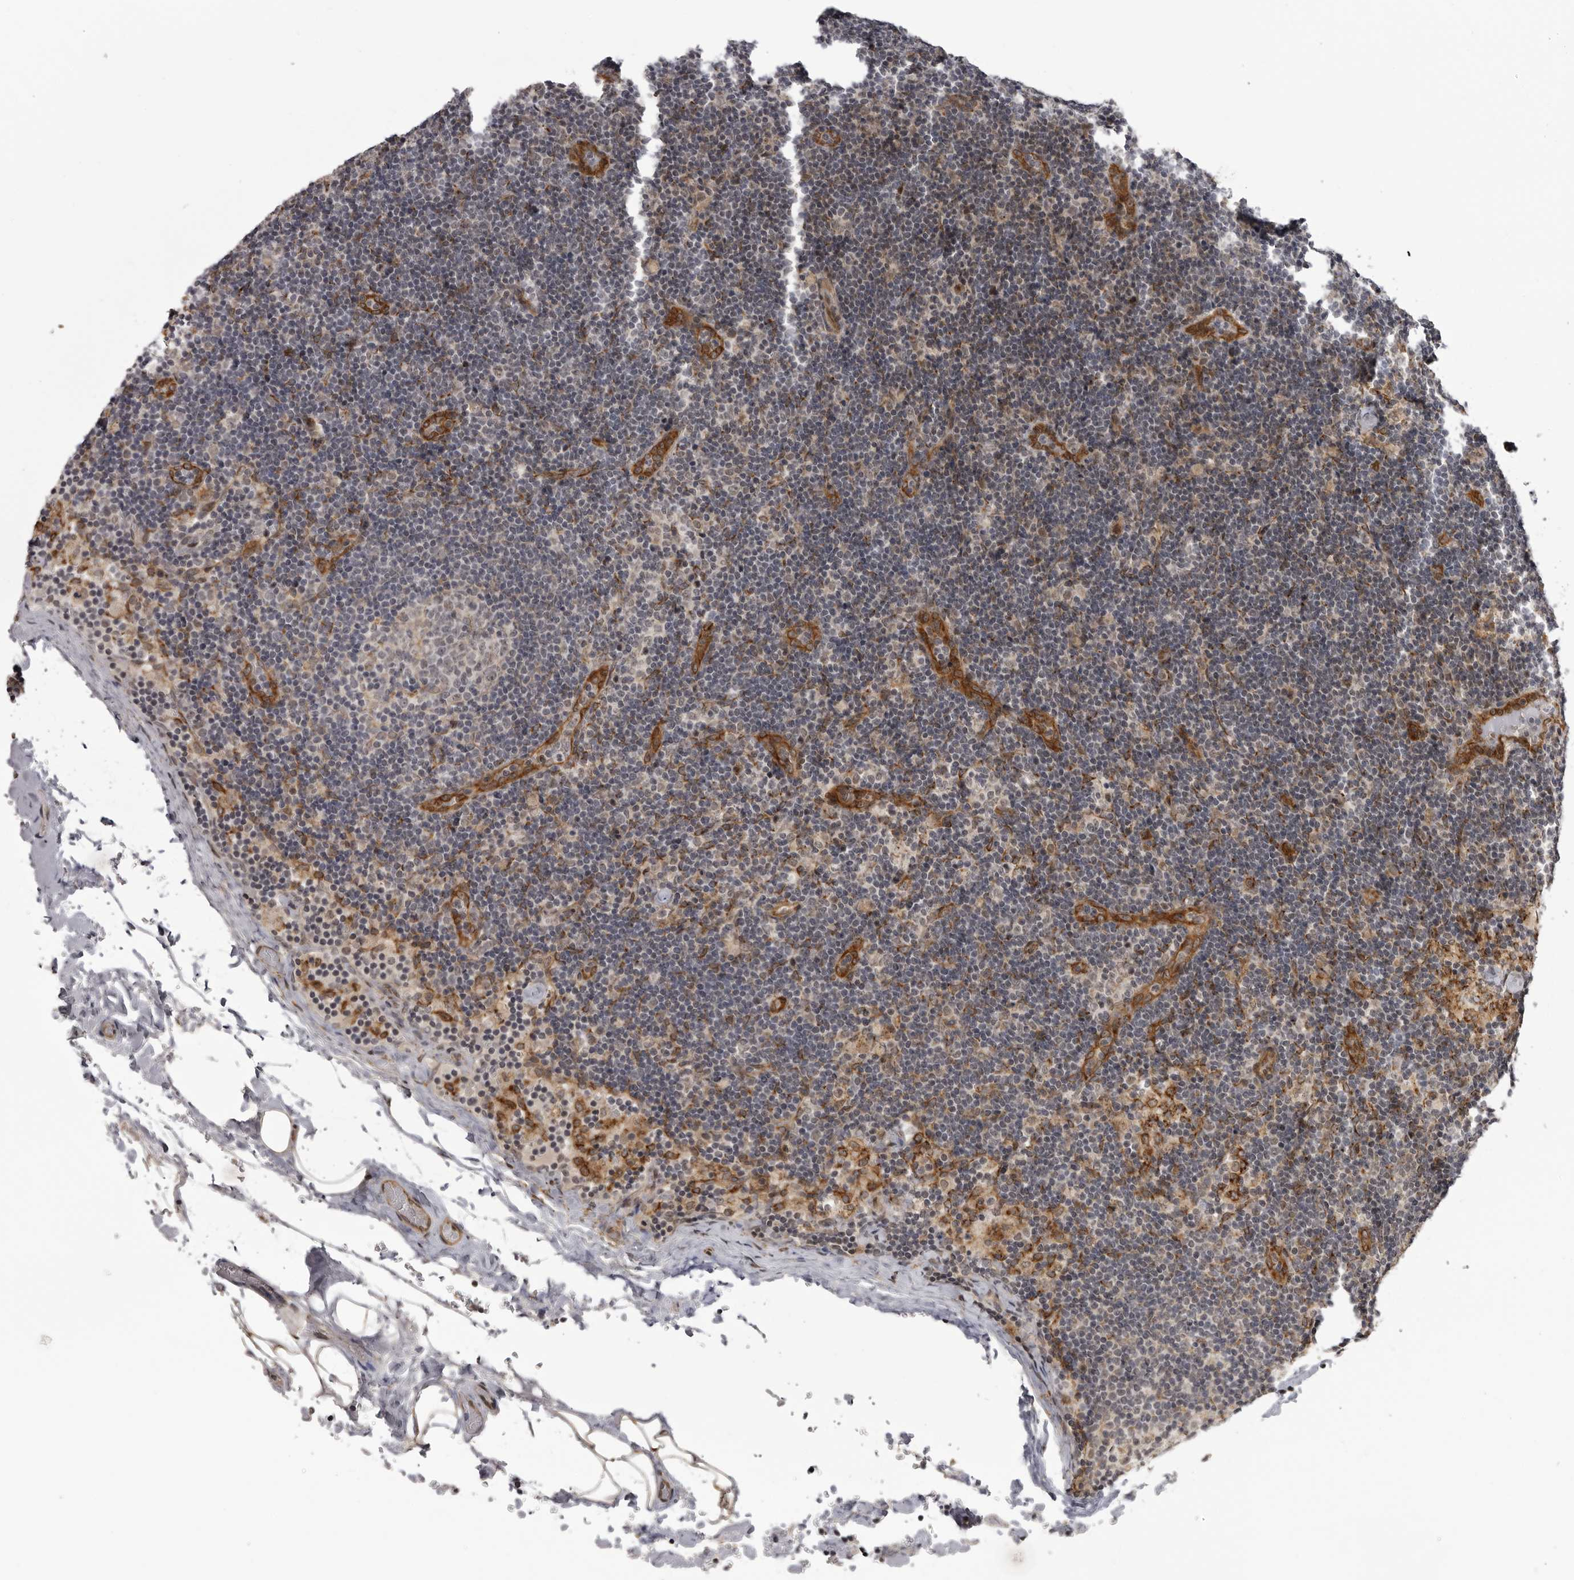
{"staining": {"intensity": "weak", "quantity": "<25%", "location": "cytoplasmic/membranous"}, "tissue": "lymph node", "cell_type": "Germinal center cells", "image_type": "normal", "snomed": [{"axis": "morphology", "description": "Normal tissue, NOS"}, {"axis": "topography", "description": "Lymph node"}], "caption": "IHC of normal lymph node demonstrates no positivity in germinal center cells. (DAB immunohistochemistry (IHC) with hematoxylin counter stain).", "gene": "DNAH14", "patient": {"sex": "female", "age": 14}}